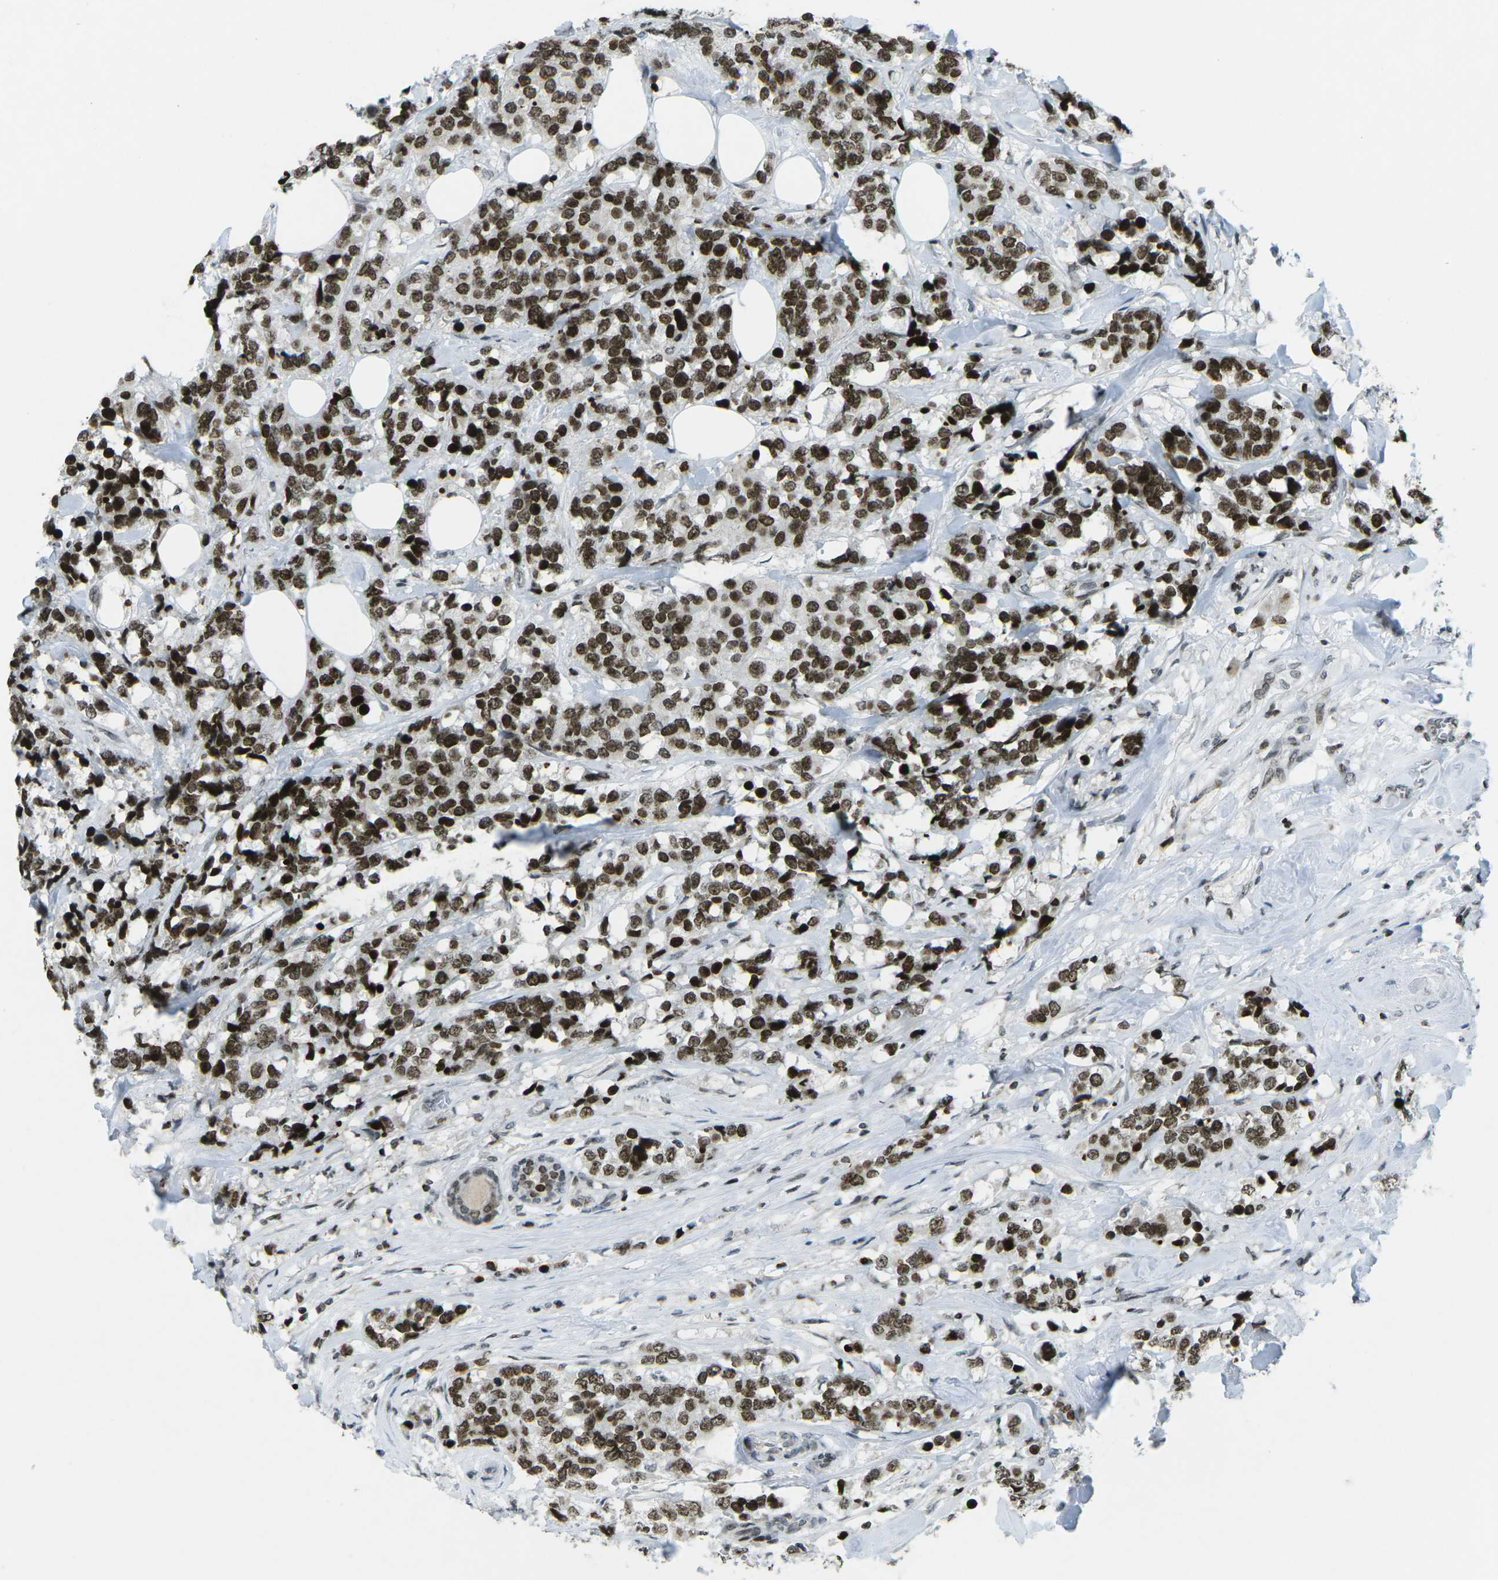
{"staining": {"intensity": "strong", "quantity": ">75%", "location": "nuclear"}, "tissue": "breast cancer", "cell_type": "Tumor cells", "image_type": "cancer", "snomed": [{"axis": "morphology", "description": "Lobular carcinoma"}, {"axis": "topography", "description": "Breast"}], "caption": "Protein expression analysis of breast cancer displays strong nuclear positivity in about >75% of tumor cells. The protein of interest is stained brown, and the nuclei are stained in blue (DAB IHC with brightfield microscopy, high magnification).", "gene": "EME1", "patient": {"sex": "female", "age": 59}}